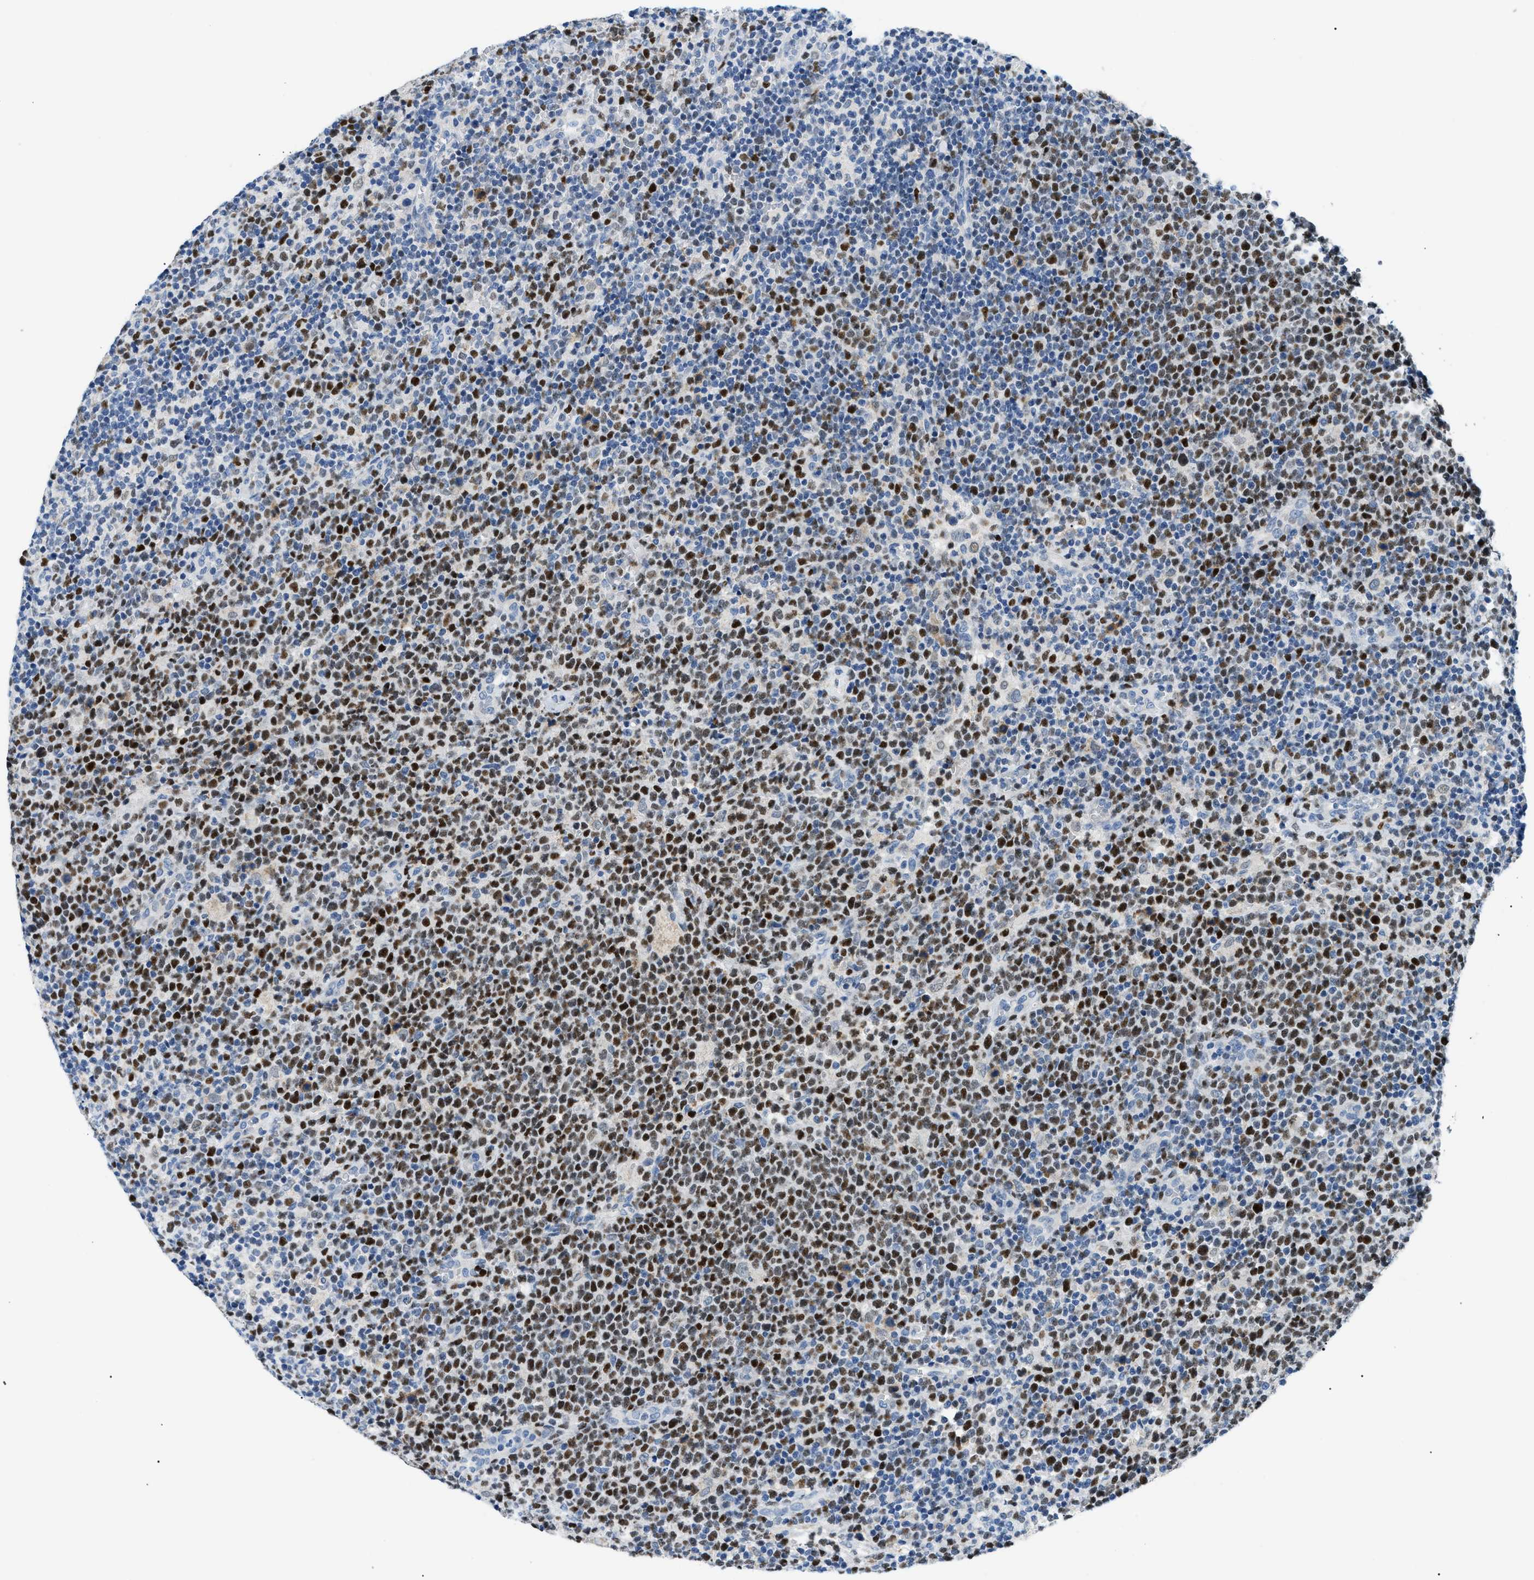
{"staining": {"intensity": "strong", "quantity": "25%-75%", "location": "nuclear"}, "tissue": "lymphoma", "cell_type": "Tumor cells", "image_type": "cancer", "snomed": [{"axis": "morphology", "description": "Malignant lymphoma, non-Hodgkin's type, High grade"}, {"axis": "topography", "description": "Lymph node"}], "caption": "Protein analysis of lymphoma tissue reveals strong nuclear positivity in about 25%-75% of tumor cells.", "gene": "SMARCC1", "patient": {"sex": "male", "age": 61}}